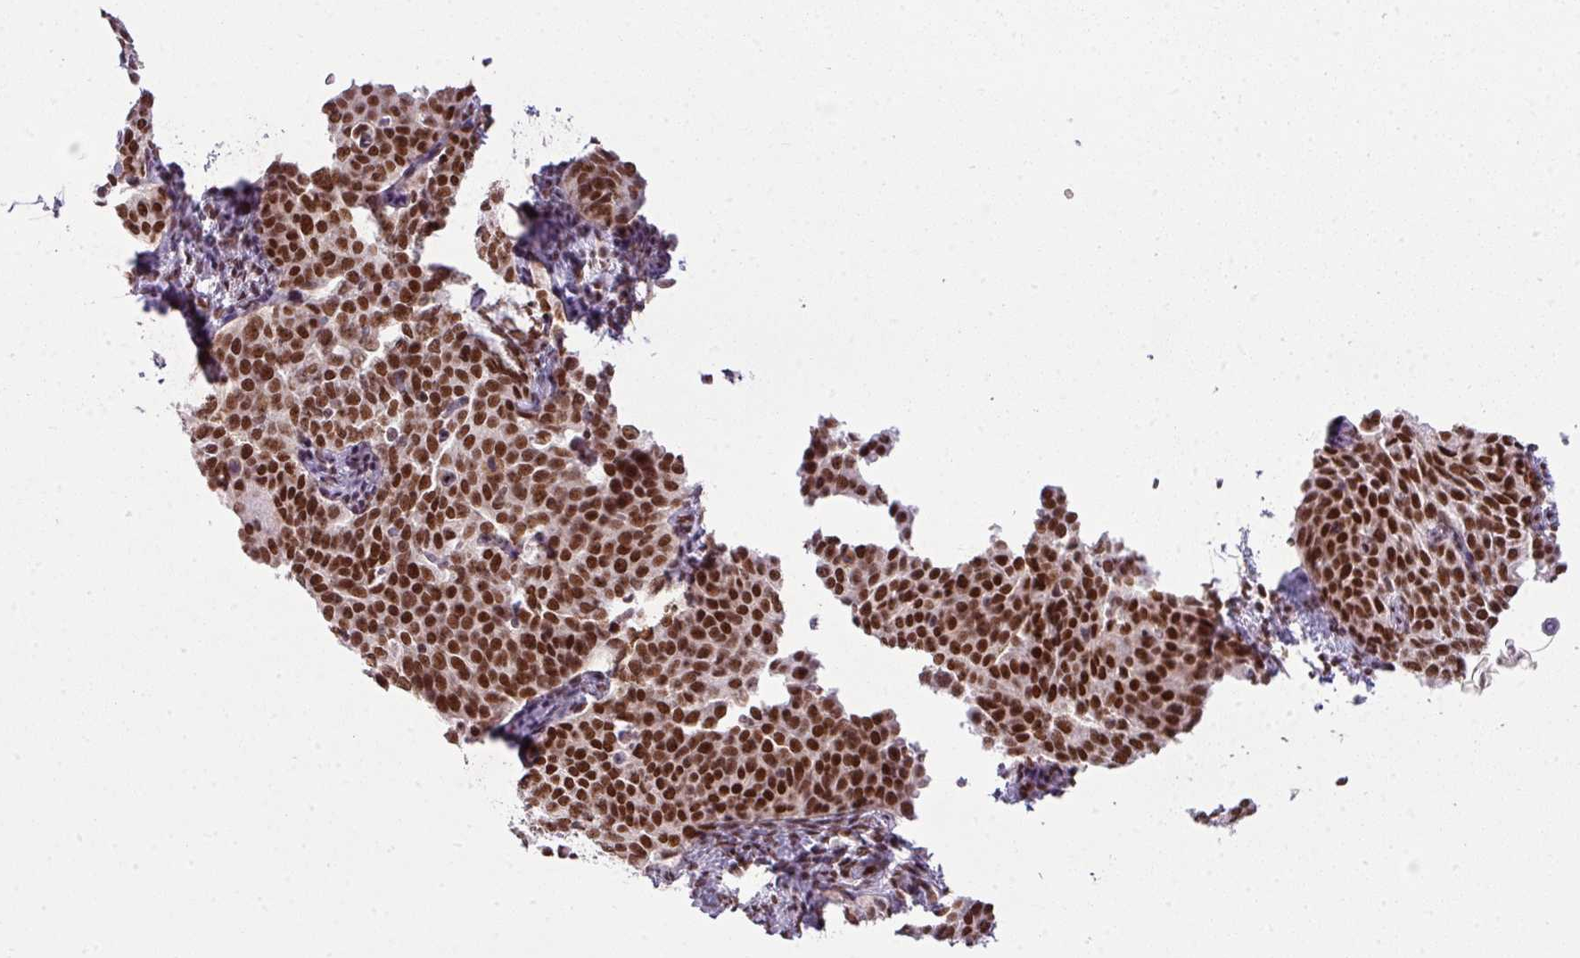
{"staining": {"intensity": "strong", "quantity": ">75%", "location": "nuclear"}, "tissue": "cervical cancer", "cell_type": "Tumor cells", "image_type": "cancer", "snomed": [{"axis": "morphology", "description": "Squamous cell carcinoma, NOS"}, {"axis": "topography", "description": "Cervix"}], "caption": "This is a histology image of immunohistochemistry (IHC) staining of cervical cancer (squamous cell carcinoma), which shows strong staining in the nuclear of tumor cells.", "gene": "ARL6IP4", "patient": {"sex": "female", "age": 44}}